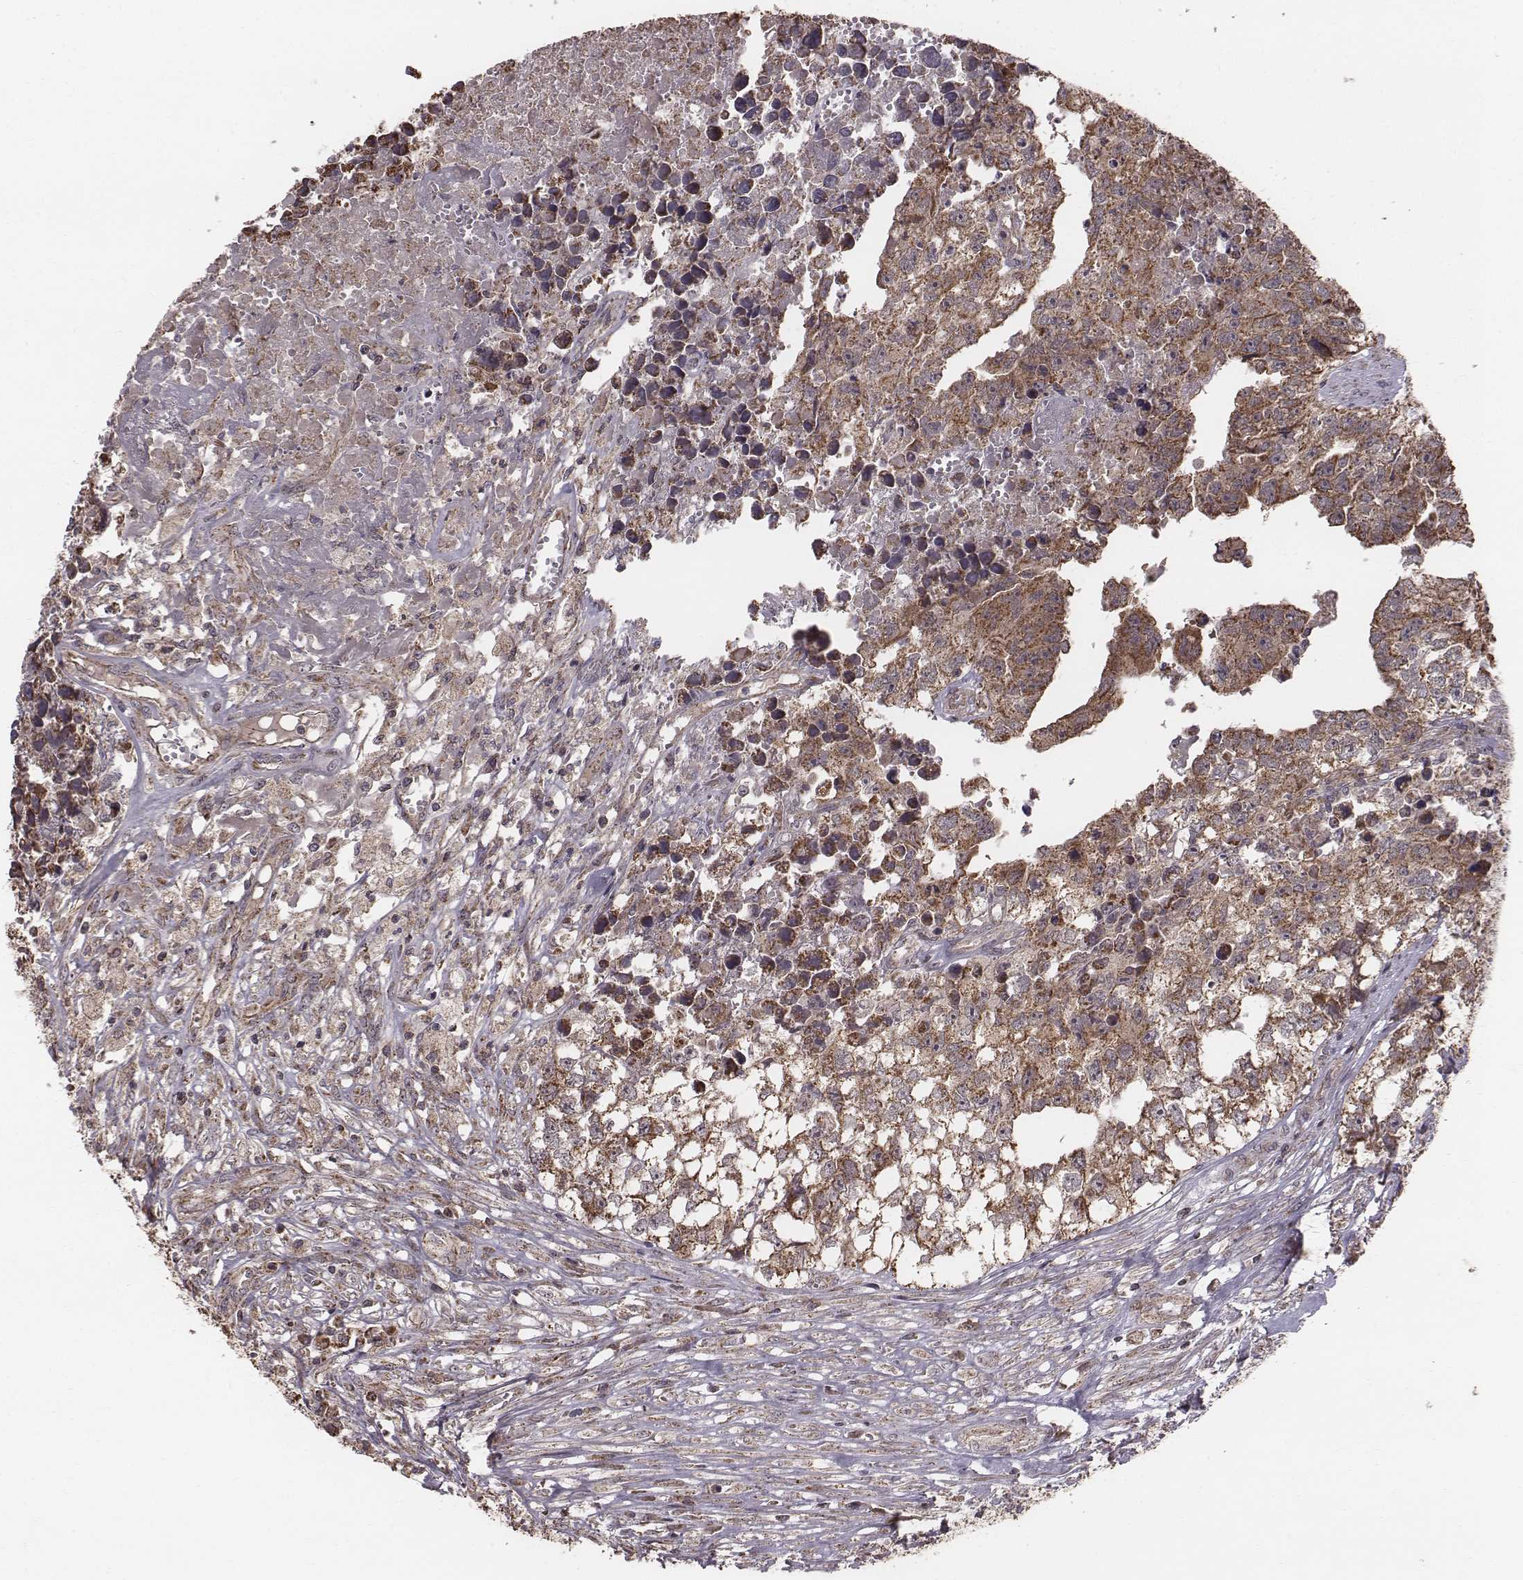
{"staining": {"intensity": "strong", "quantity": ">75%", "location": "cytoplasmic/membranous"}, "tissue": "testis cancer", "cell_type": "Tumor cells", "image_type": "cancer", "snomed": [{"axis": "morphology", "description": "Carcinoma, Embryonal, NOS"}, {"axis": "morphology", "description": "Teratoma, malignant, NOS"}, {"axis": "topography", "description": "Testis"}], "caption": "Human testis cancer (teratoma (malignant)) stained with a brown dye demonstrates strong cytoplasmic/membranous positive positivity in approximately >75% of tumor cells.", "gene": "PDCD2L", "patient": {"sex": "male", "age": 44}}